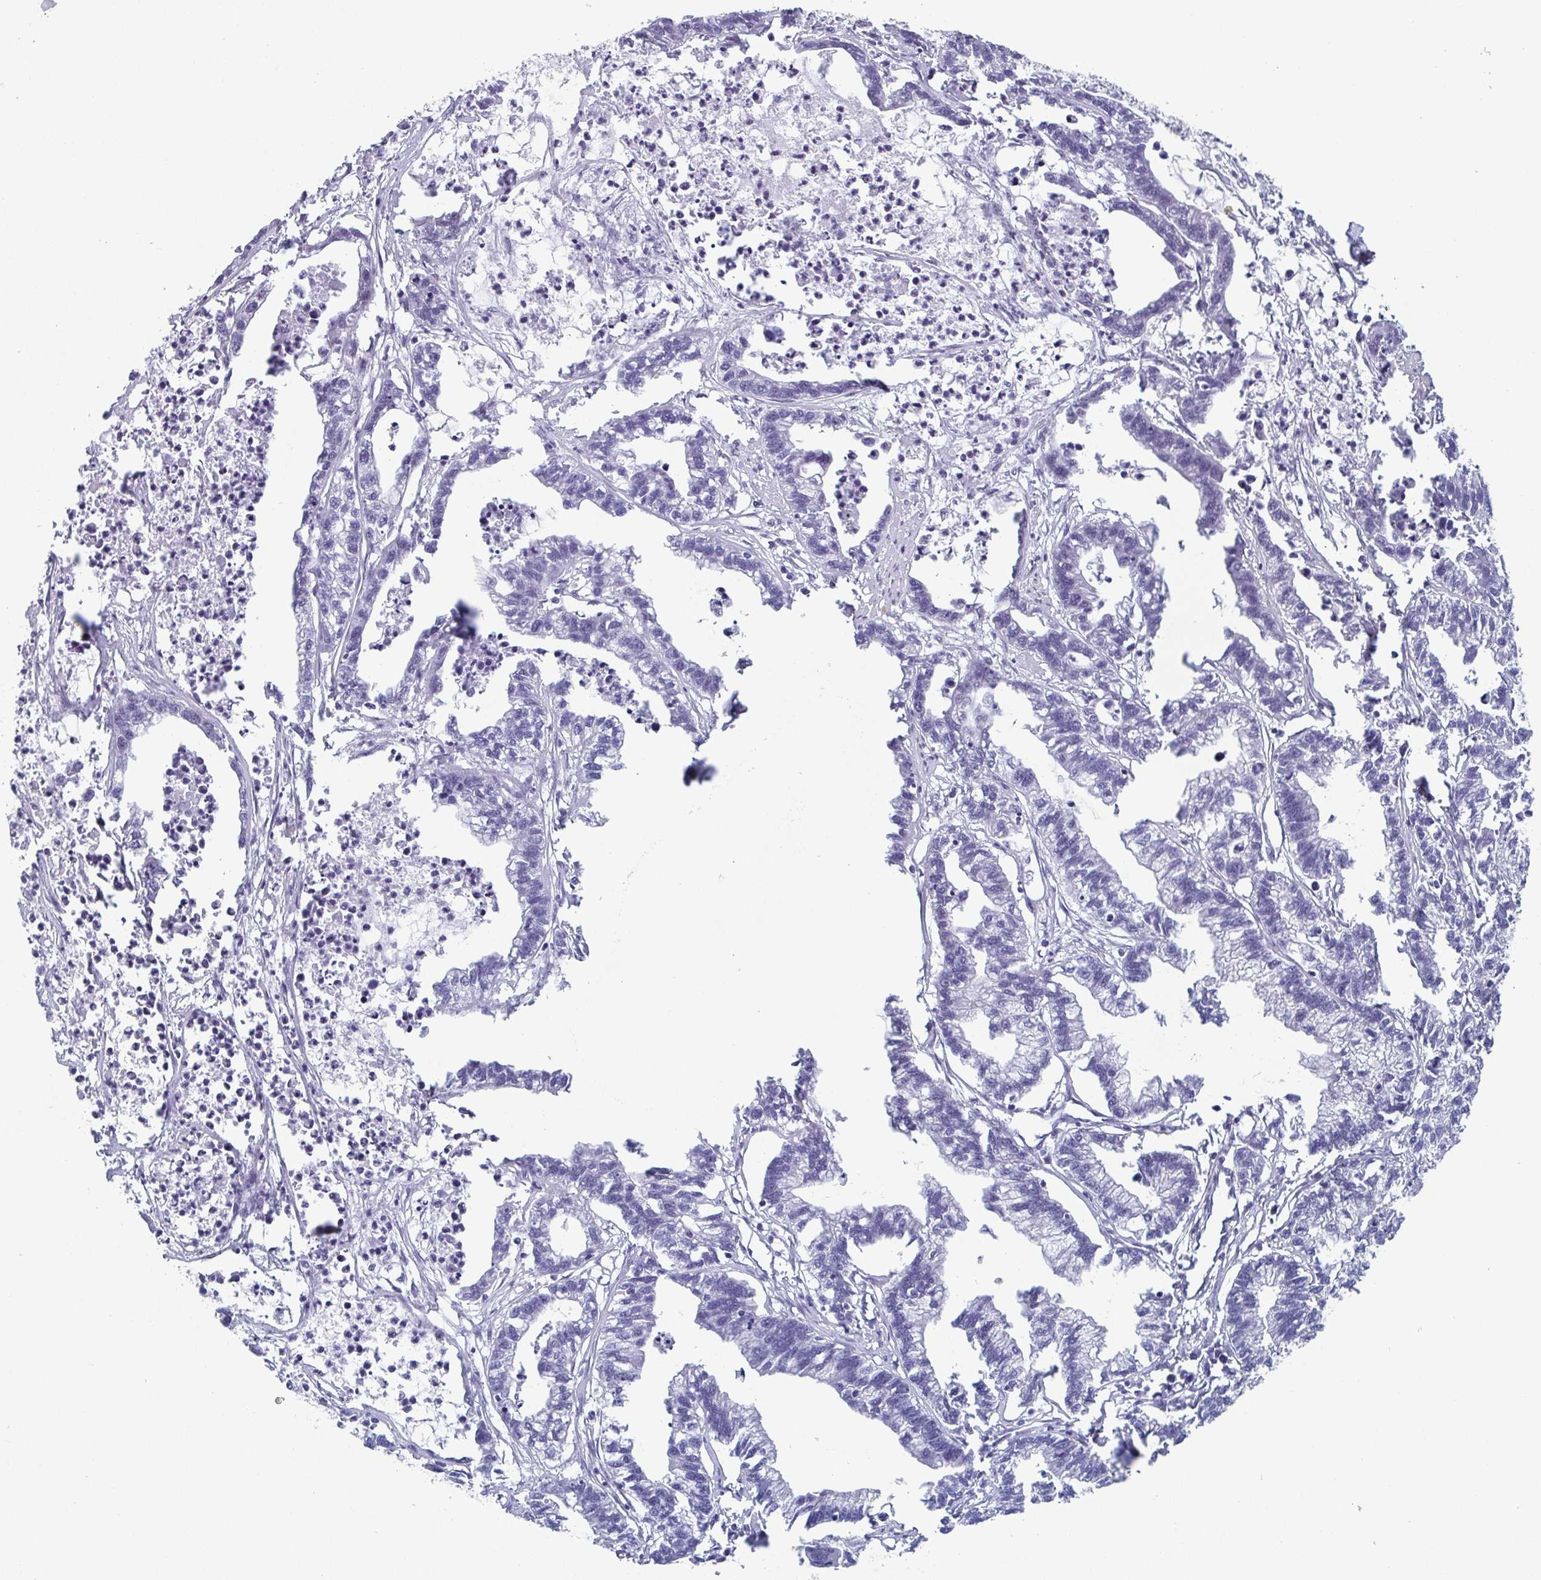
{"staining": {"intensity": "negative", "quantity": "none", "location": "none"}, "tissue": "stomach cancer", "cell_type": "Tumor cells", "image_type": "cancer", "snomed": [{"axis": "morphology", "description": "Adenocarcinoma, NOS"}, {"axis": "topography", "description": "Stomach"}], "caption": "Immunohistochemical staining of human adenocarcinoma (stomach) demonstrates no significant expression in tumor cells.", "gene": "TMEM92", "patient": {"sex": "male", "age": 83}}